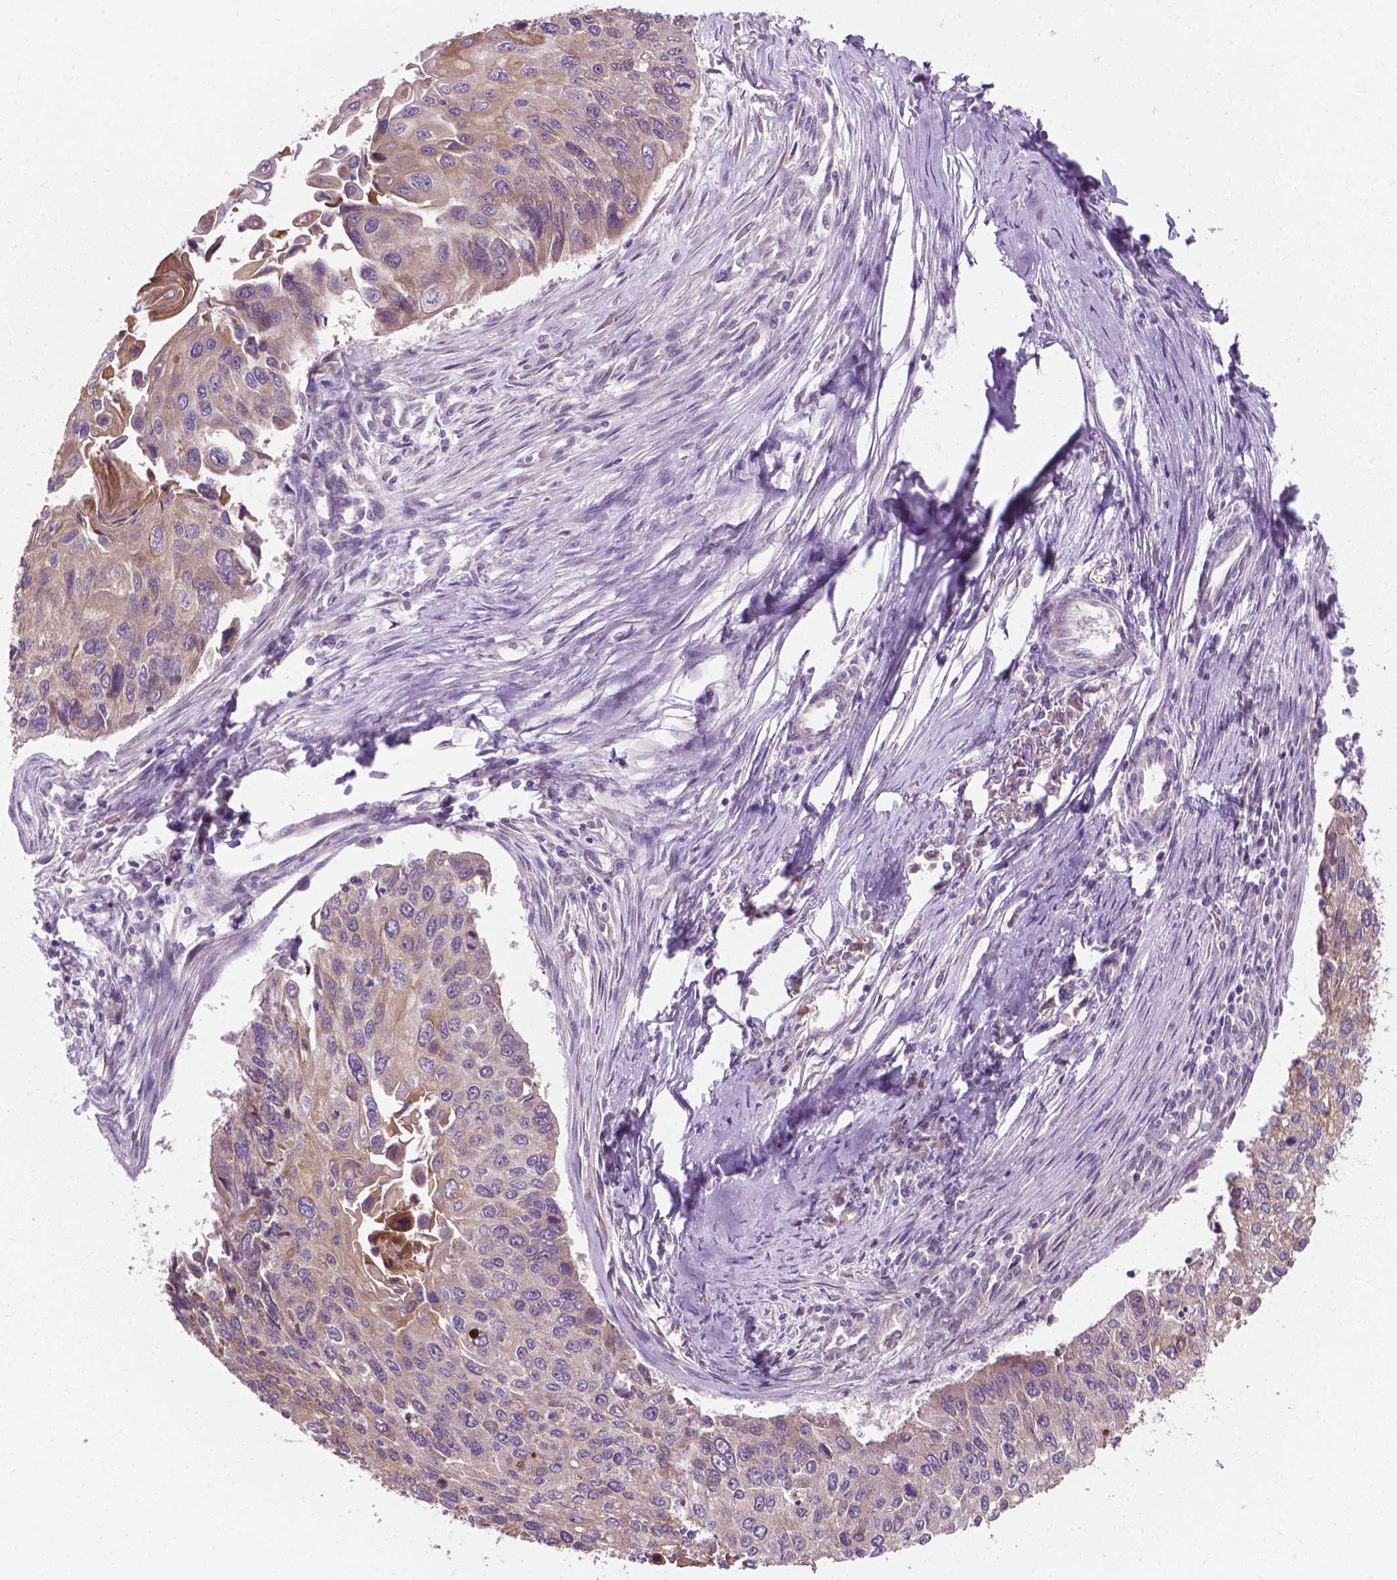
{"staining": {"intensity": "weak", "quantity": "25%-75%", "location": "cytoplasmic/membranous"}, "tissue": "lung cancer", "cell_type": "Tumor cells", "image_type": "cancer", "snomed": [{"axis": "morphology", "description": "Squamous cell carcinoma, NOS"}, {"axis": "morphology", "description": "Squamous cell carcinoma, metastatic, NOS"}, {"axis": "topography", "description": "Lung"}], "caption": "Lung cancer (metastatic squamous cell carcinoma) stained with IHC reveals weak cytoplasmic/membranous staining in about 25%-75% of tumor cells.", "gene": "MZT1", "patient": {"sex": "male", "age": 63}}